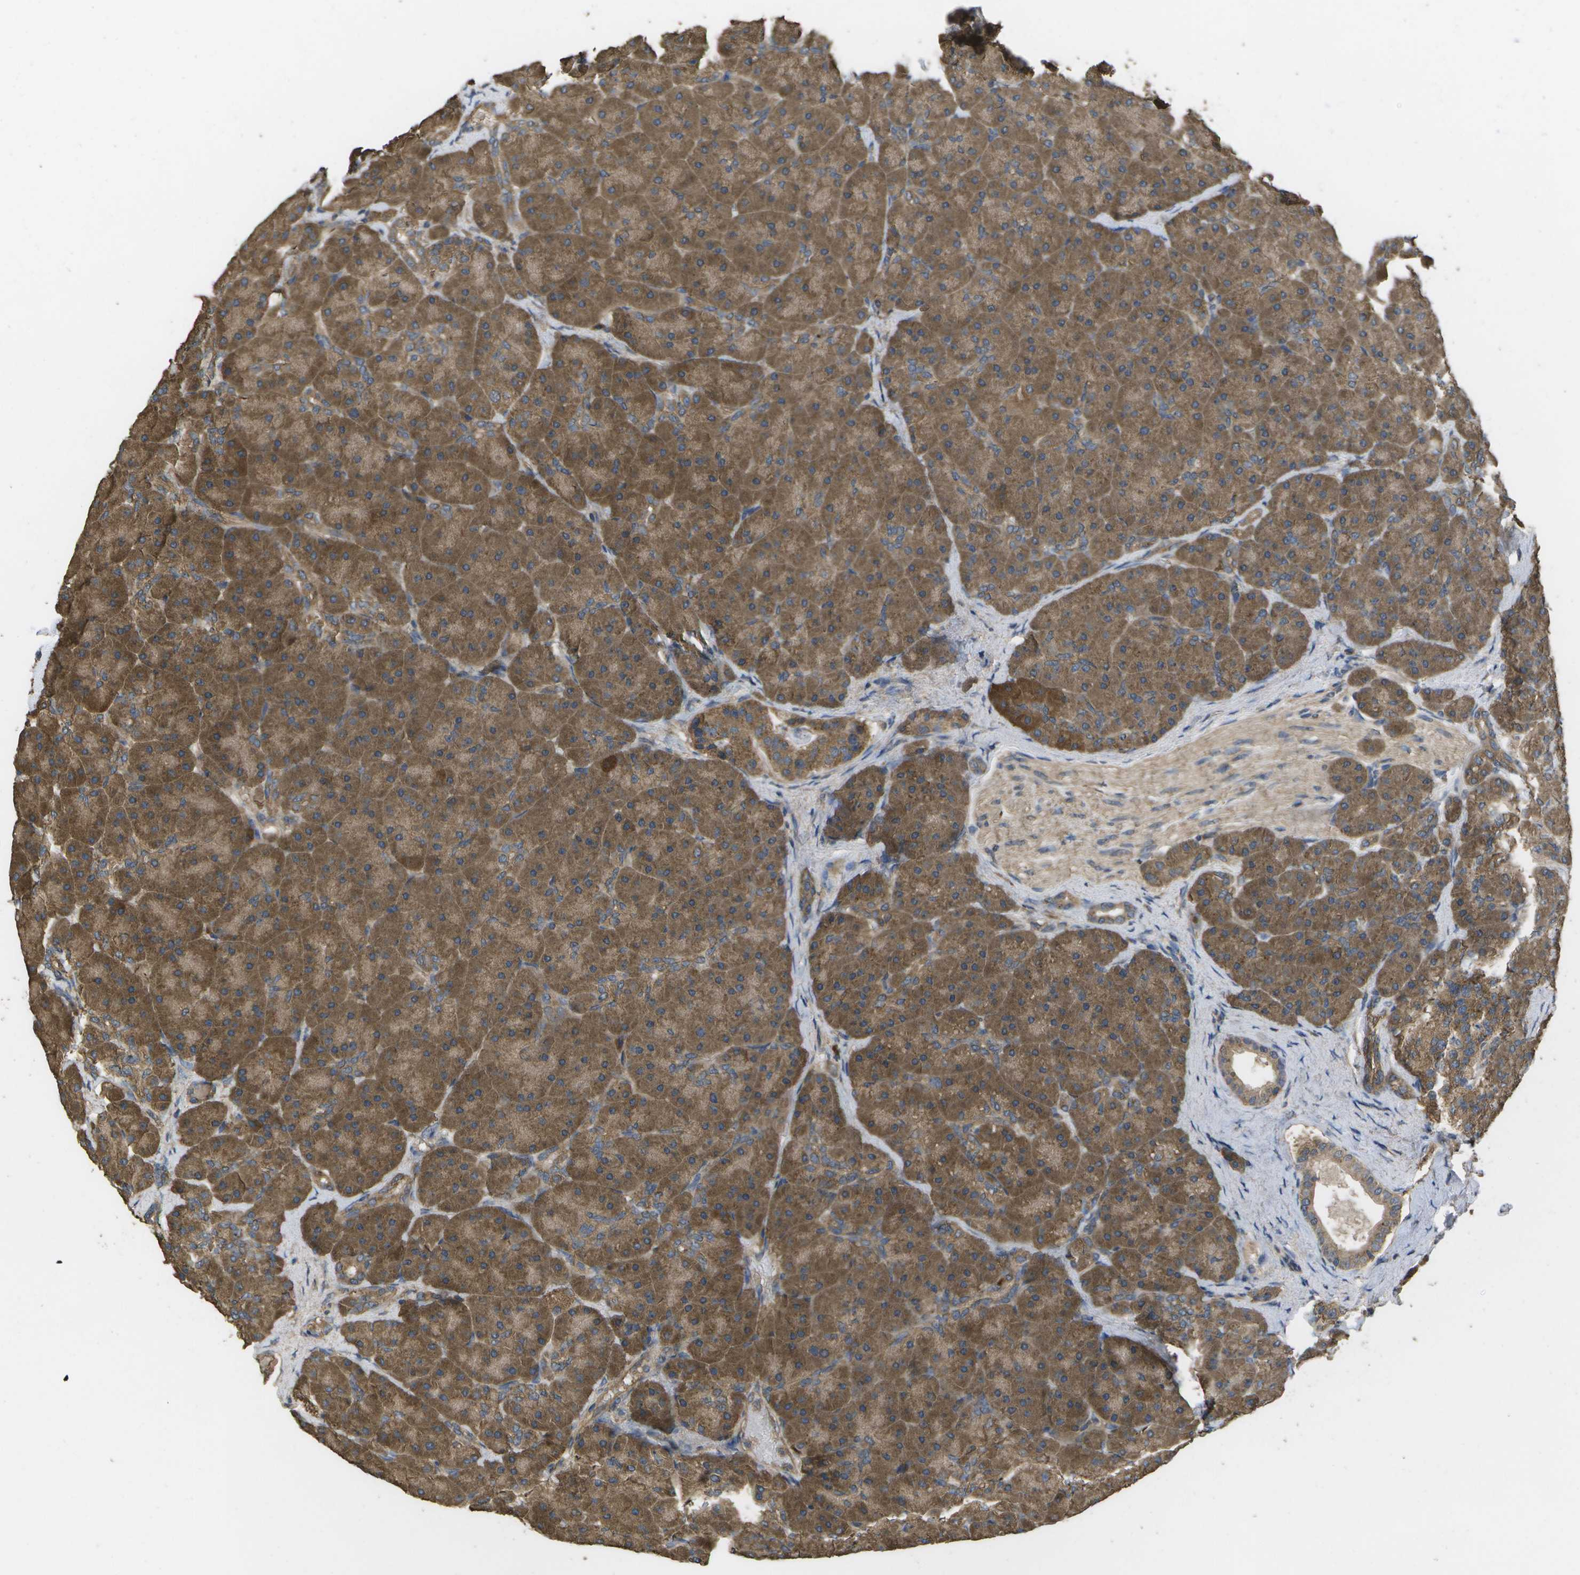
{"staining": {"intensity": "moderate", "quantity": ">75%", "location": "cytoplasmic/membranous"}, "tissue": "pancreas", "cell_type": "Exocrine glandular cells", "image_type": "normal", "snomed": [{"axis": "morphology", "description": "Normal tissue, NOS"}, {"axis": "topography", "description": "Pancreas"}], "caption": "Brown immunohistochemical staining in benign human pancreas reveals moderate cytoplasmic/membranous expression in approximately >75% of exocrine glandular cells. The staining was performed using DAB to visualize the protein expression in brown, while the nuclei were stained in blue with hematoxylin (Magnification: 20x).", "gene": "SACS", "patient": {"sex": "male", "age": 66}}